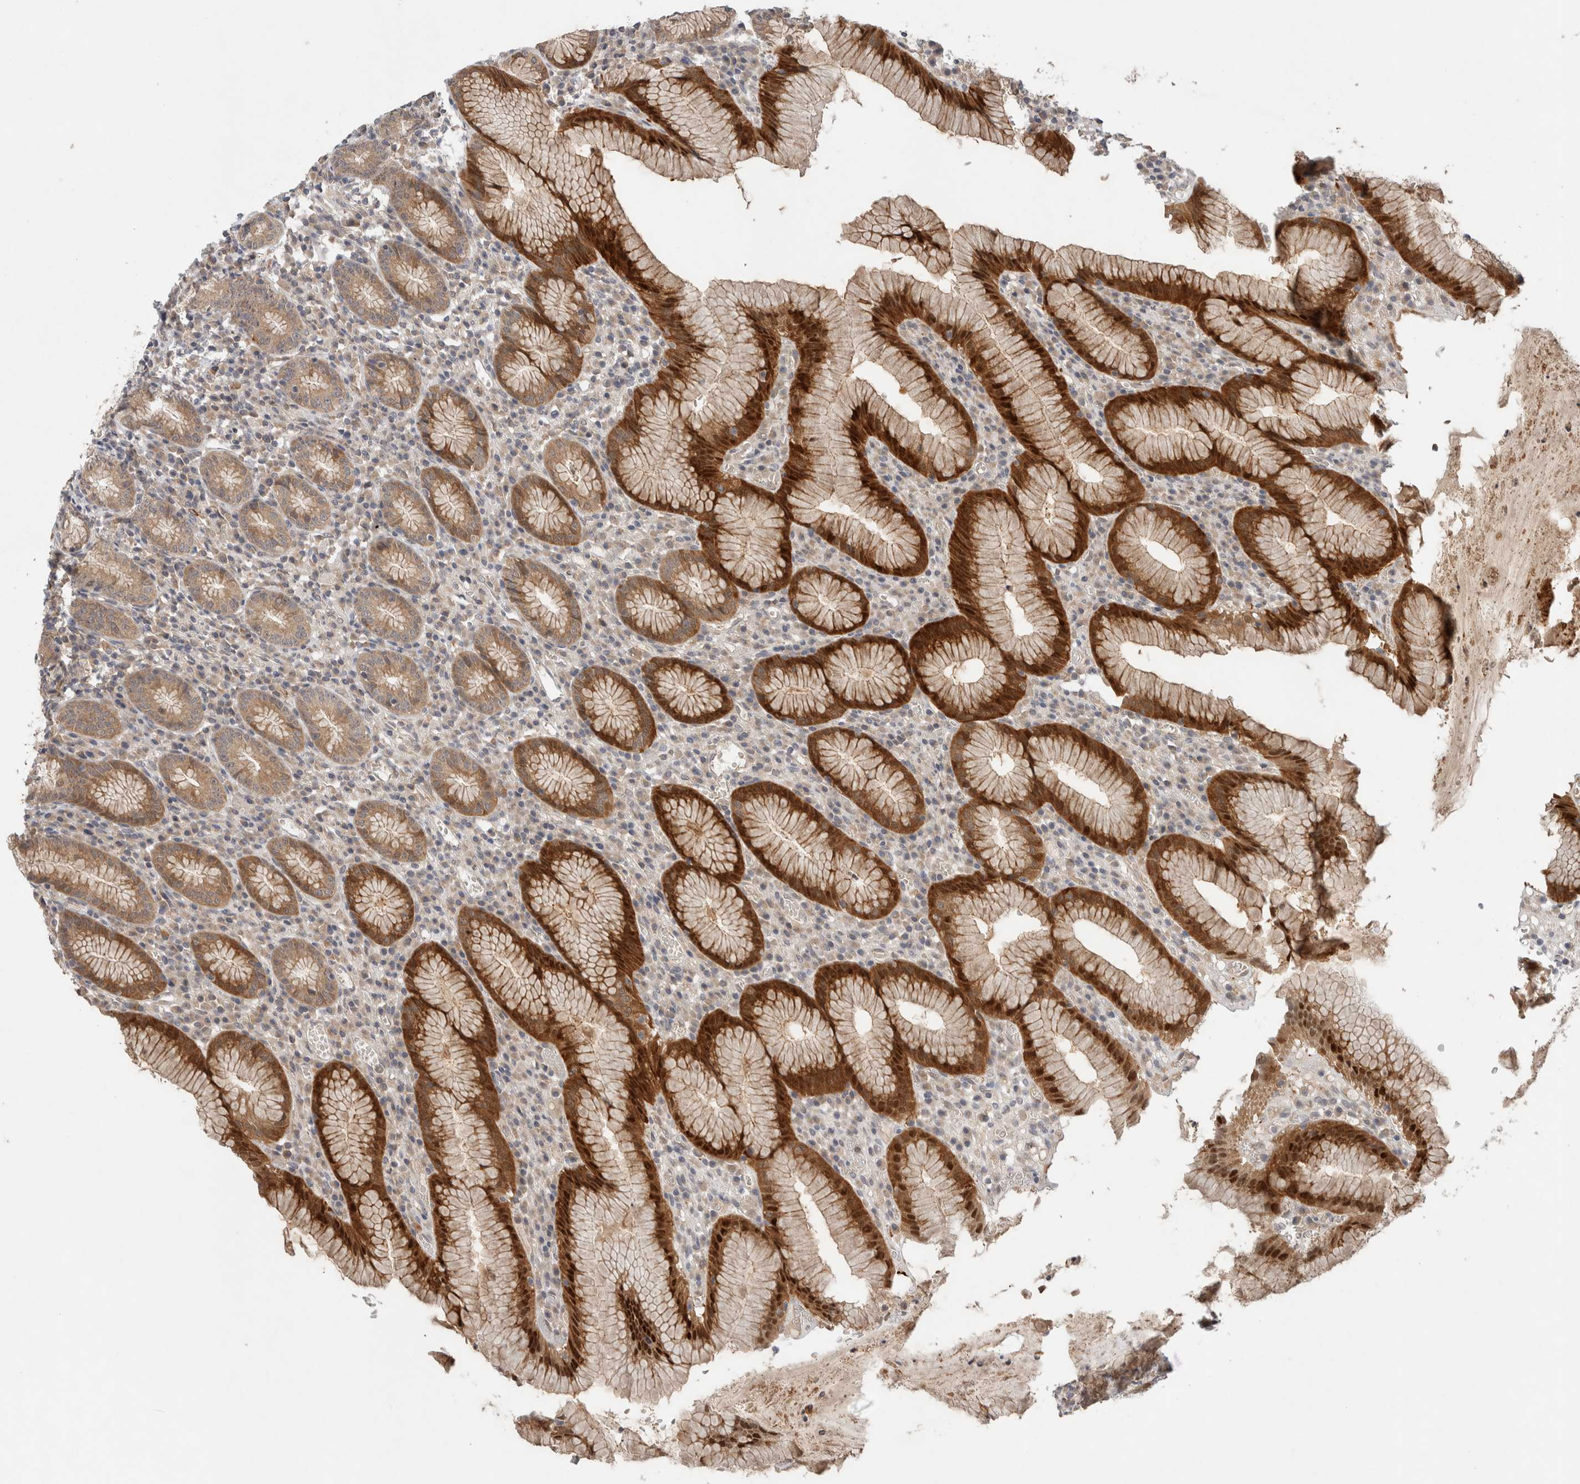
{"staining": {"intensity": "strong", "quantity": ">75%", "location": "cytoplasmic/membranous,nuclear"}, "tissue": "stomach", "cell_type": "Glandular cells", "image_type": "normal", "snomed": [{"axis": "morphology", "description": "Normal tissue, NOS"}, {"axis": "topography", "description": "Stomach"}], "caption": "Protein positivity by immunohistochemistry demonstrates strong cytoplasmic/membranous,nuclear staining in approximately >75% of glandular cells in normal stomach. Using DAB (brown) and hematoxylin (blue) stains, captured at high magnification using brightfield microscopy.", "gene": "SGK1", "patient": {"sex": "male", "age": 55}}